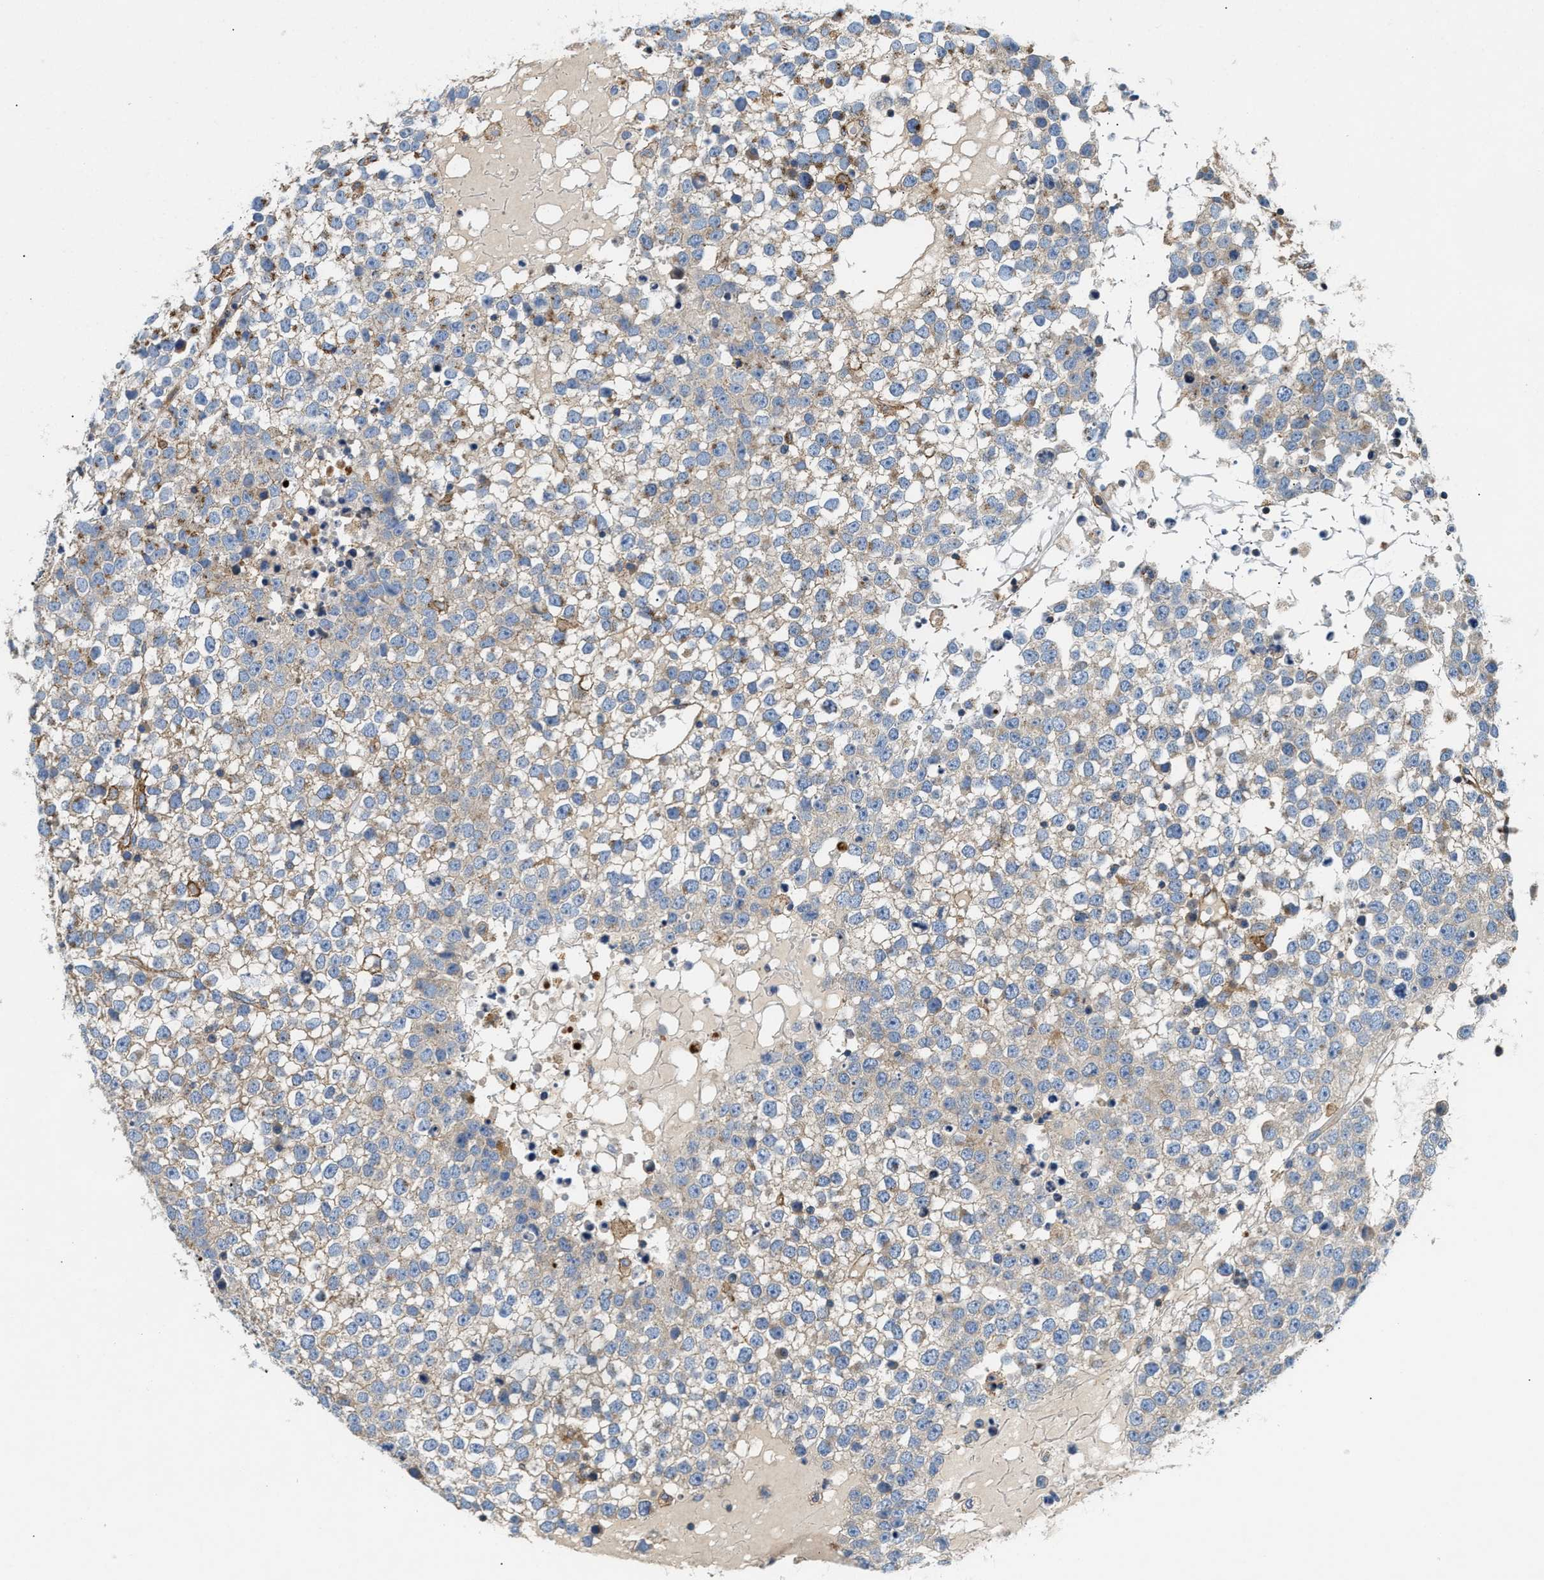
{"staining": {"intensity": "negative", "quantity": "none", "location": "none"}, "tissue": "testis cancer", "cell_type": "Tumor cells", "image_type": "cancer", "snomed": [{"axis": "morphology", "description": "Seminoma, NOS"}, {"axis": "topography", "description": "Testis"}], "caption": "The IHC photomicrograph has no significant expression in tumor cells of testis cancer (seminoma) tissue. (Stains: DAB immunohistochemistry (IHC) with hematoxylin counter stain, Microscopy: brightfield microscopy at high magnification).", "gene": "NSUN7", "patient": {"sex": "male", "age": 65}}